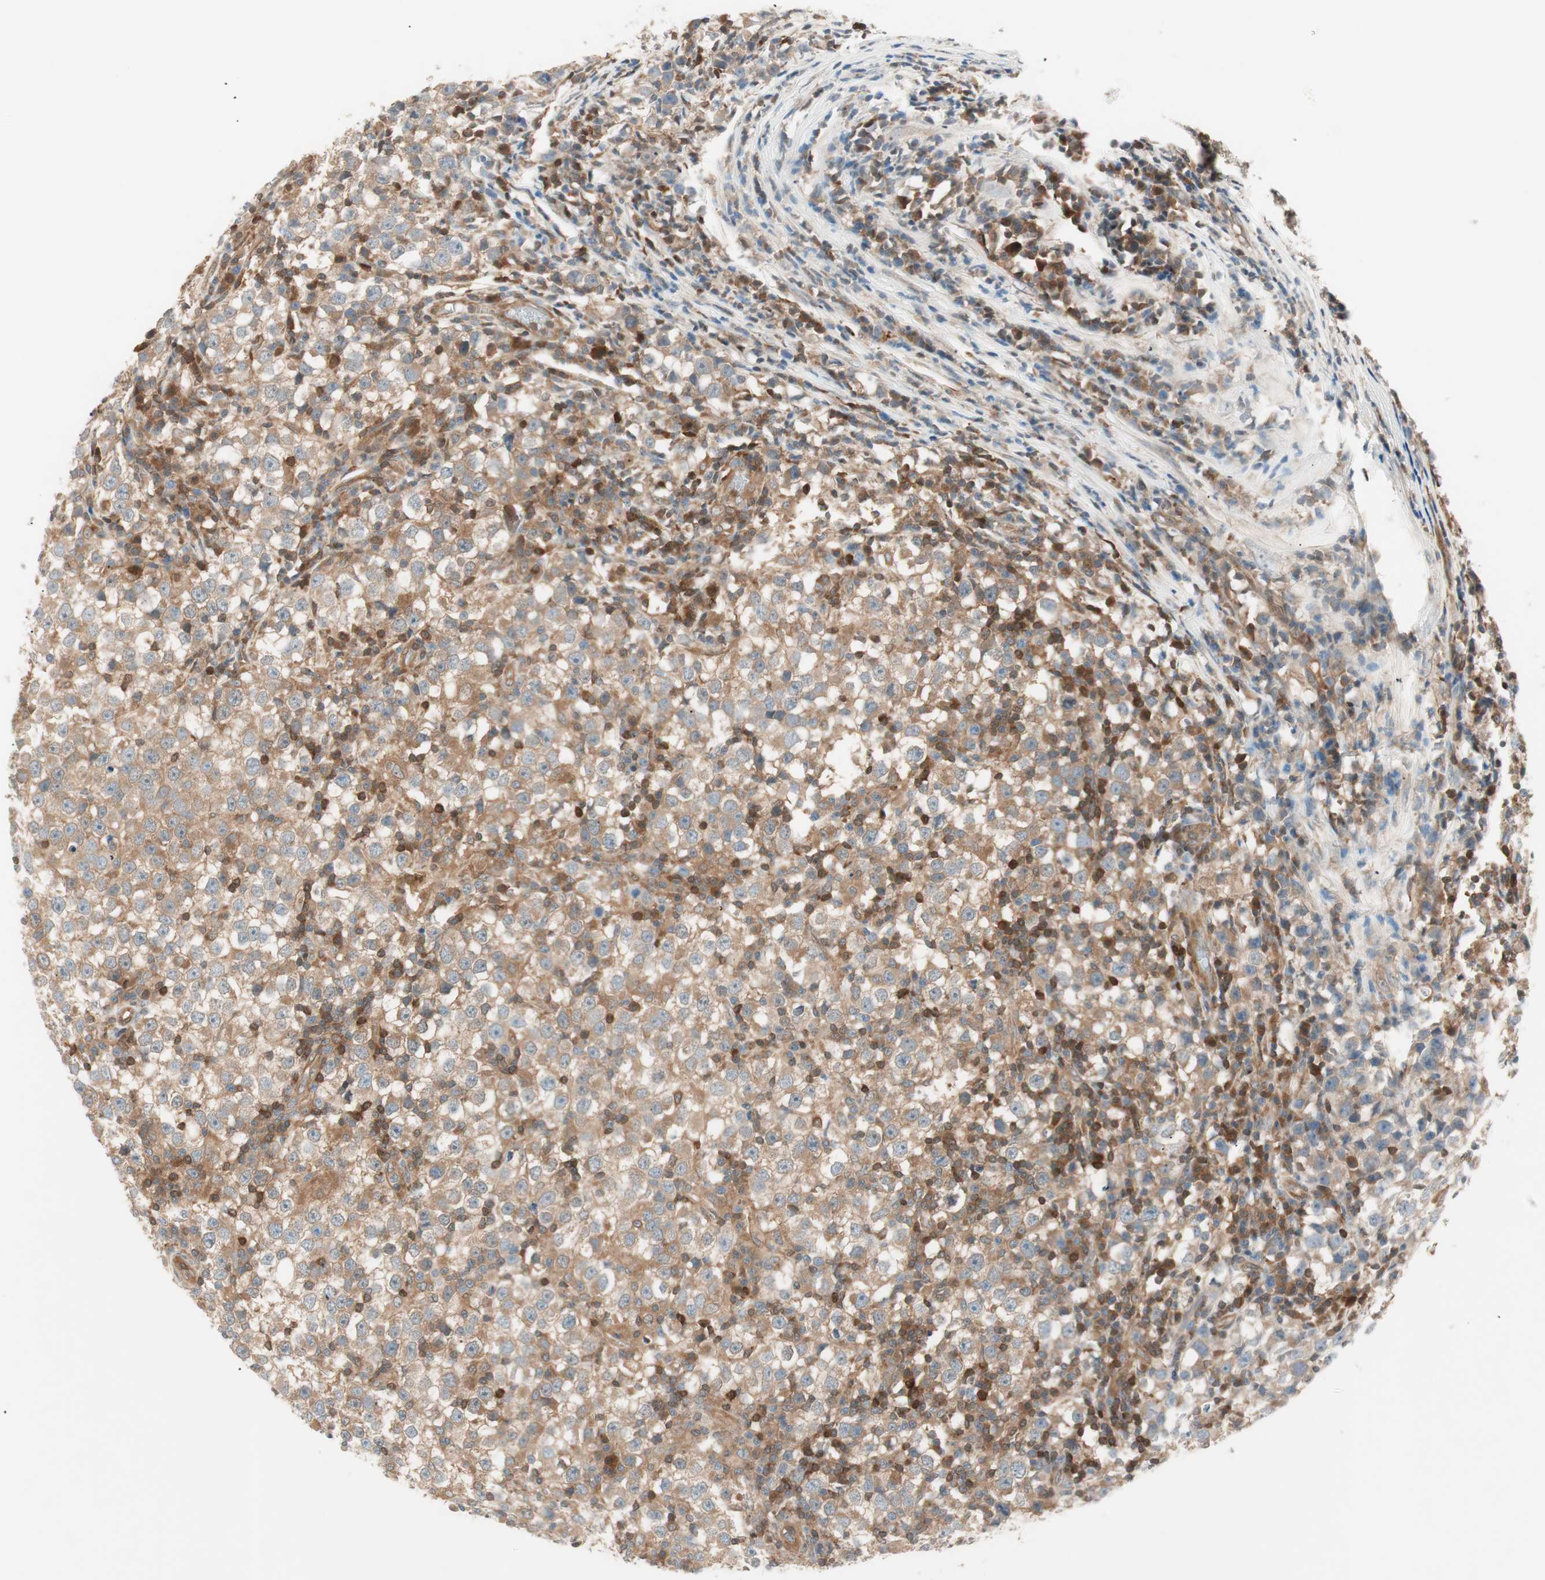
{"staining": {"intensity": "moderate", "quantity": ">75%", "location": "cytoplasmic/membranous"}, "tissue": "testis cancer", "cell_type": "Tumor cells", "image_type": "cancer", "snomed": [{"axis": "morphology", "description": "Seminoma, NOS"}, {"axis": "topography", "description": "Testis"}], "caption": "A medium amount of moderate cytoplasmic/membranous staining is appreciated in about >75% of tumor cells in testis cancer (seminoma) tissue.", "gene": "GALT", "patient": {"sex": "male", "age": 65}}